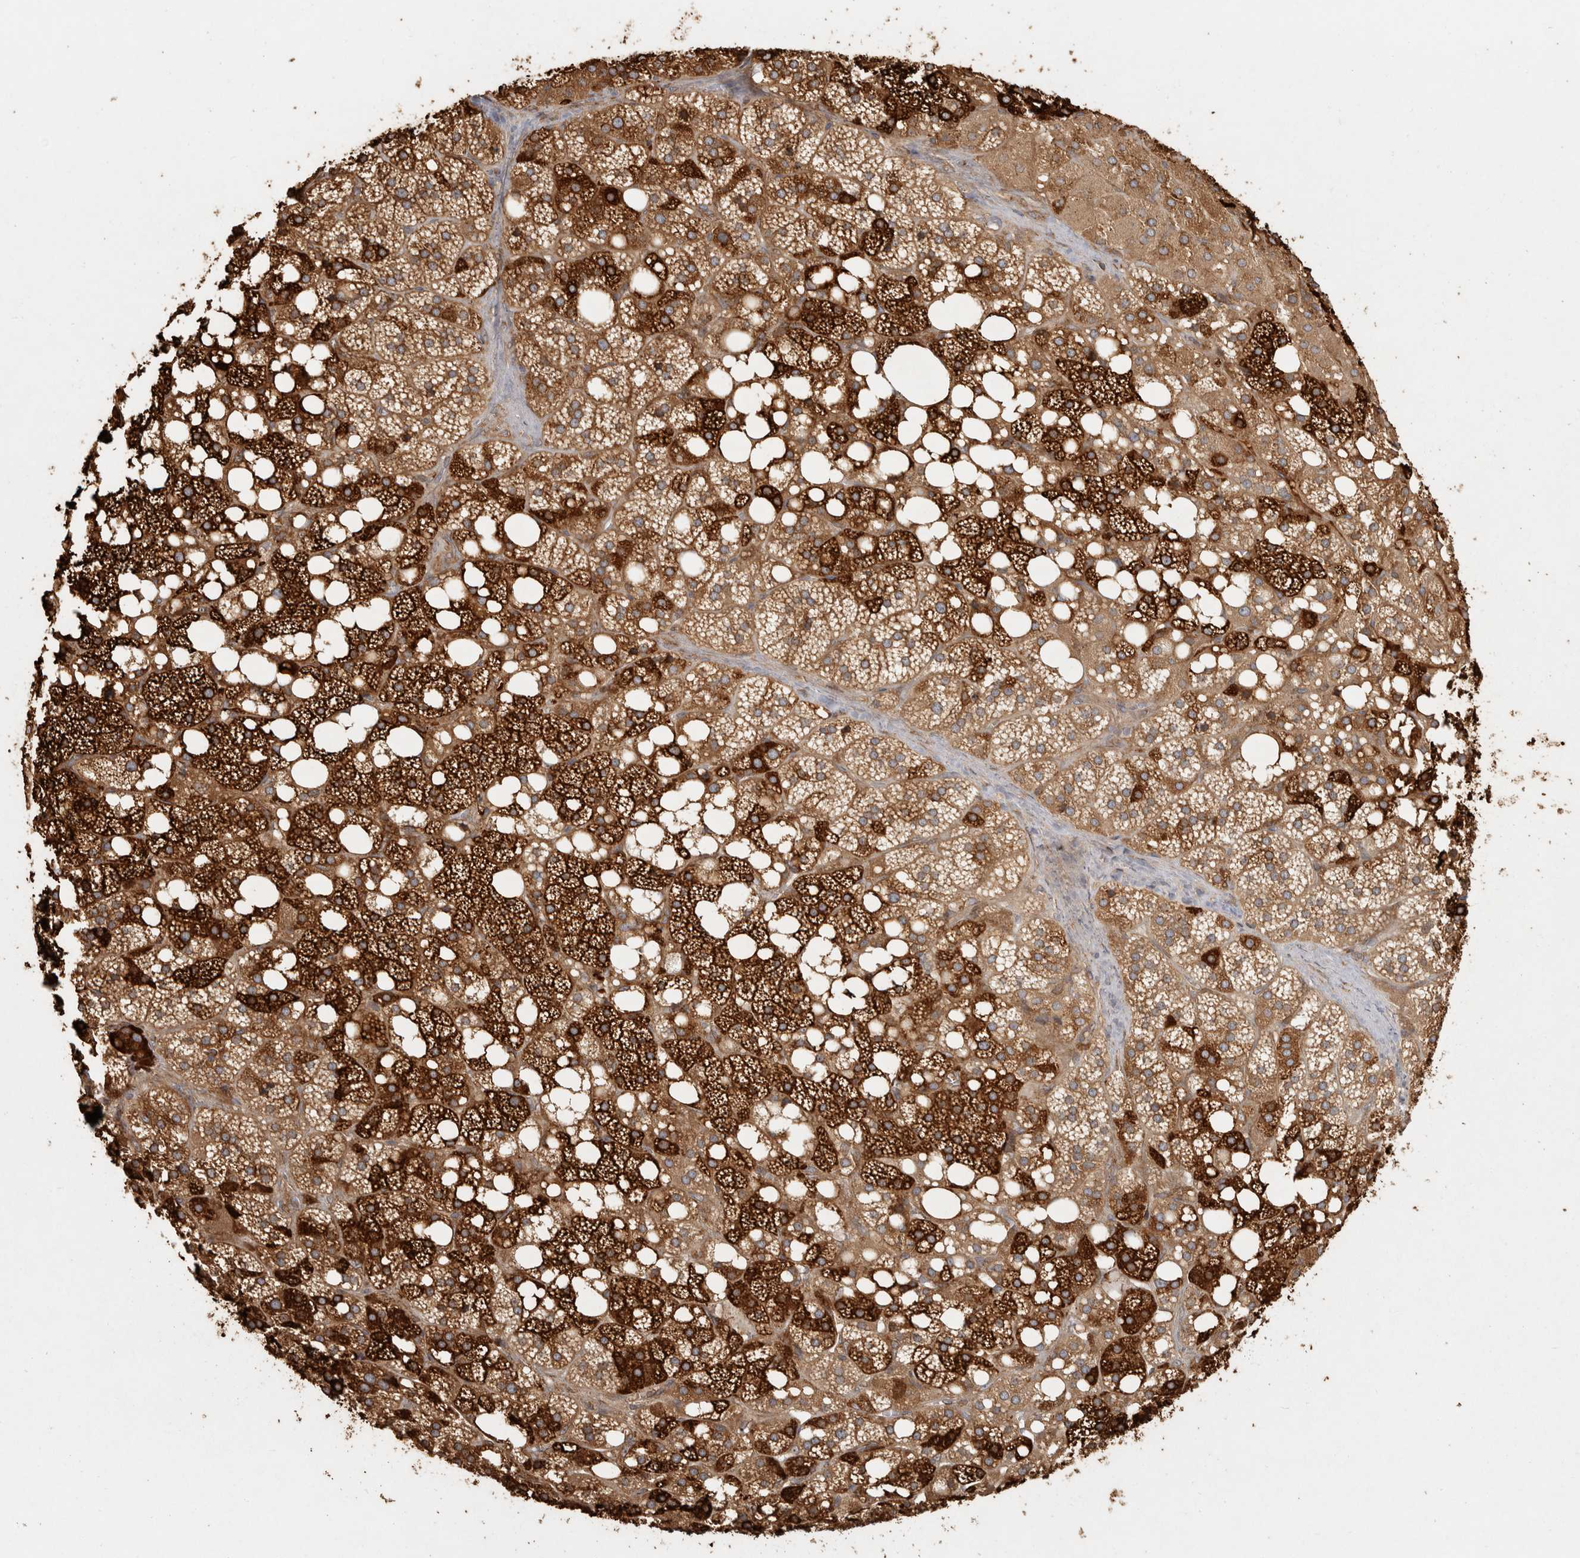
{"staining": {"intensity": "strong", "quantity": ">75%", "location": "cytoplasmic/membranous"}, "tissue": "adrenal gland", "cell_type": "Glandular cells", "image_type": "normal", "snomed": [{"axis": "morphology", "description": "Normal tissue, NOS"}, {"axis": "topography", "description": "Adrenal gland"}], "caption": "High-magnification brightfield microscopy of benign adrenal gland stained with DAB (3,3'-diaminobenzidine) (brown) and counterstained with hematoxylin (blue). glandular cells exhibit strong cytoplasmic/membranous expression is present in approximately>75% of cells. (Brightfield microscopy of DAB IHC at high magnification).", "gene": "CAMSAP2", "patient": {"sex": "female", "age": 59}}